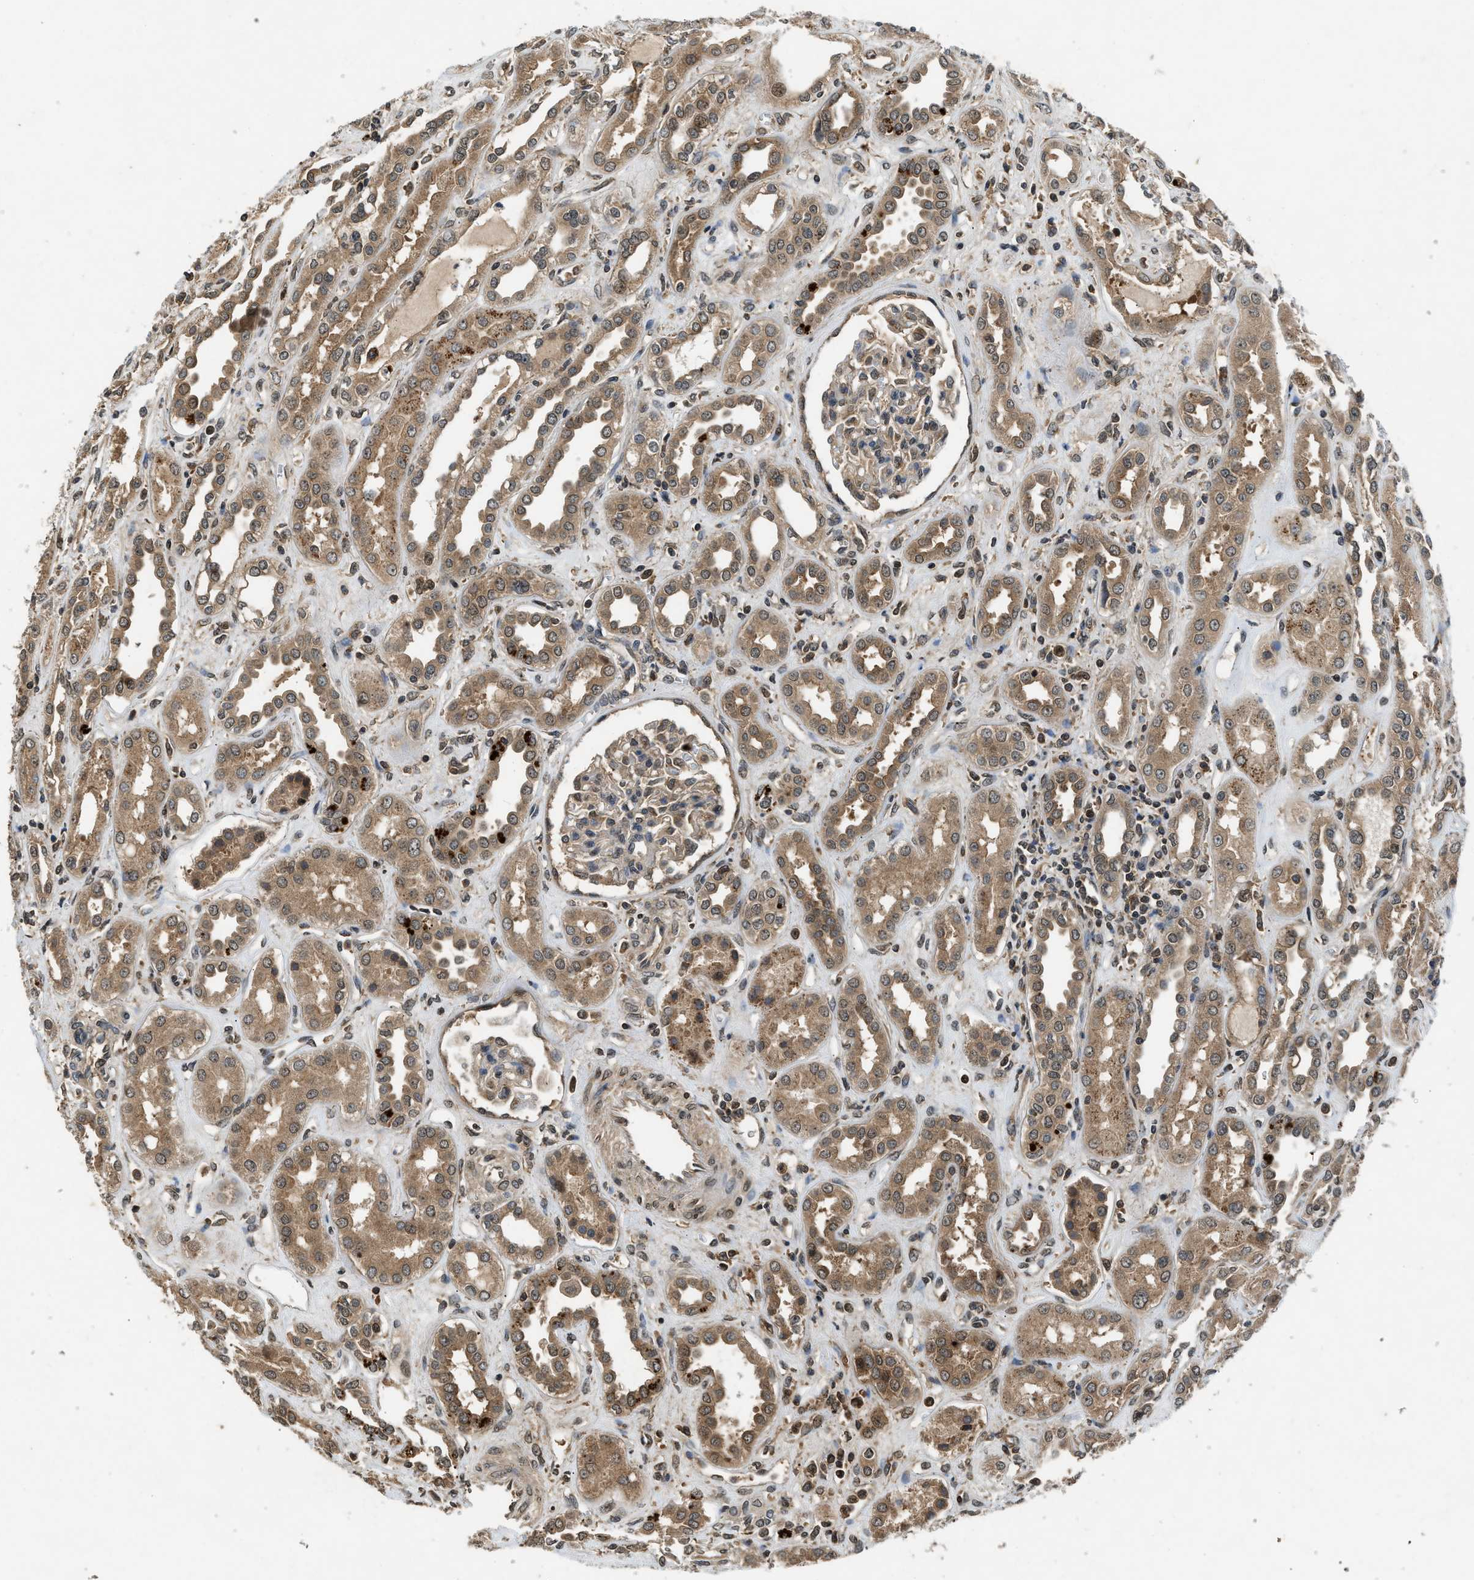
{"staining": {"intensity": "moderate", "quantity": "25%-75%", "location": "cytoplasmic/membranous"}, "tissue": "kidney", "cell_type": "Cells in glomeruli", "image_type": "normal", "snomed": [{"axis": "morphology", "description": "Normal tissue, NOS"}, {"axis": "topography", "description": "Kidney"}], "caption": "Immunohistochemistry (IHC) photomicrograph of normal kidney: human kidney stained using IHC shows medium levels of moderate protein expression localized specifically in the cytoplasmic/membranous of cells in glomeruli, appearing as a cytoplasmic/membranous brown color.", "gene": "RPS6KB1", "patient": {"sex": "male", "age": 59}}